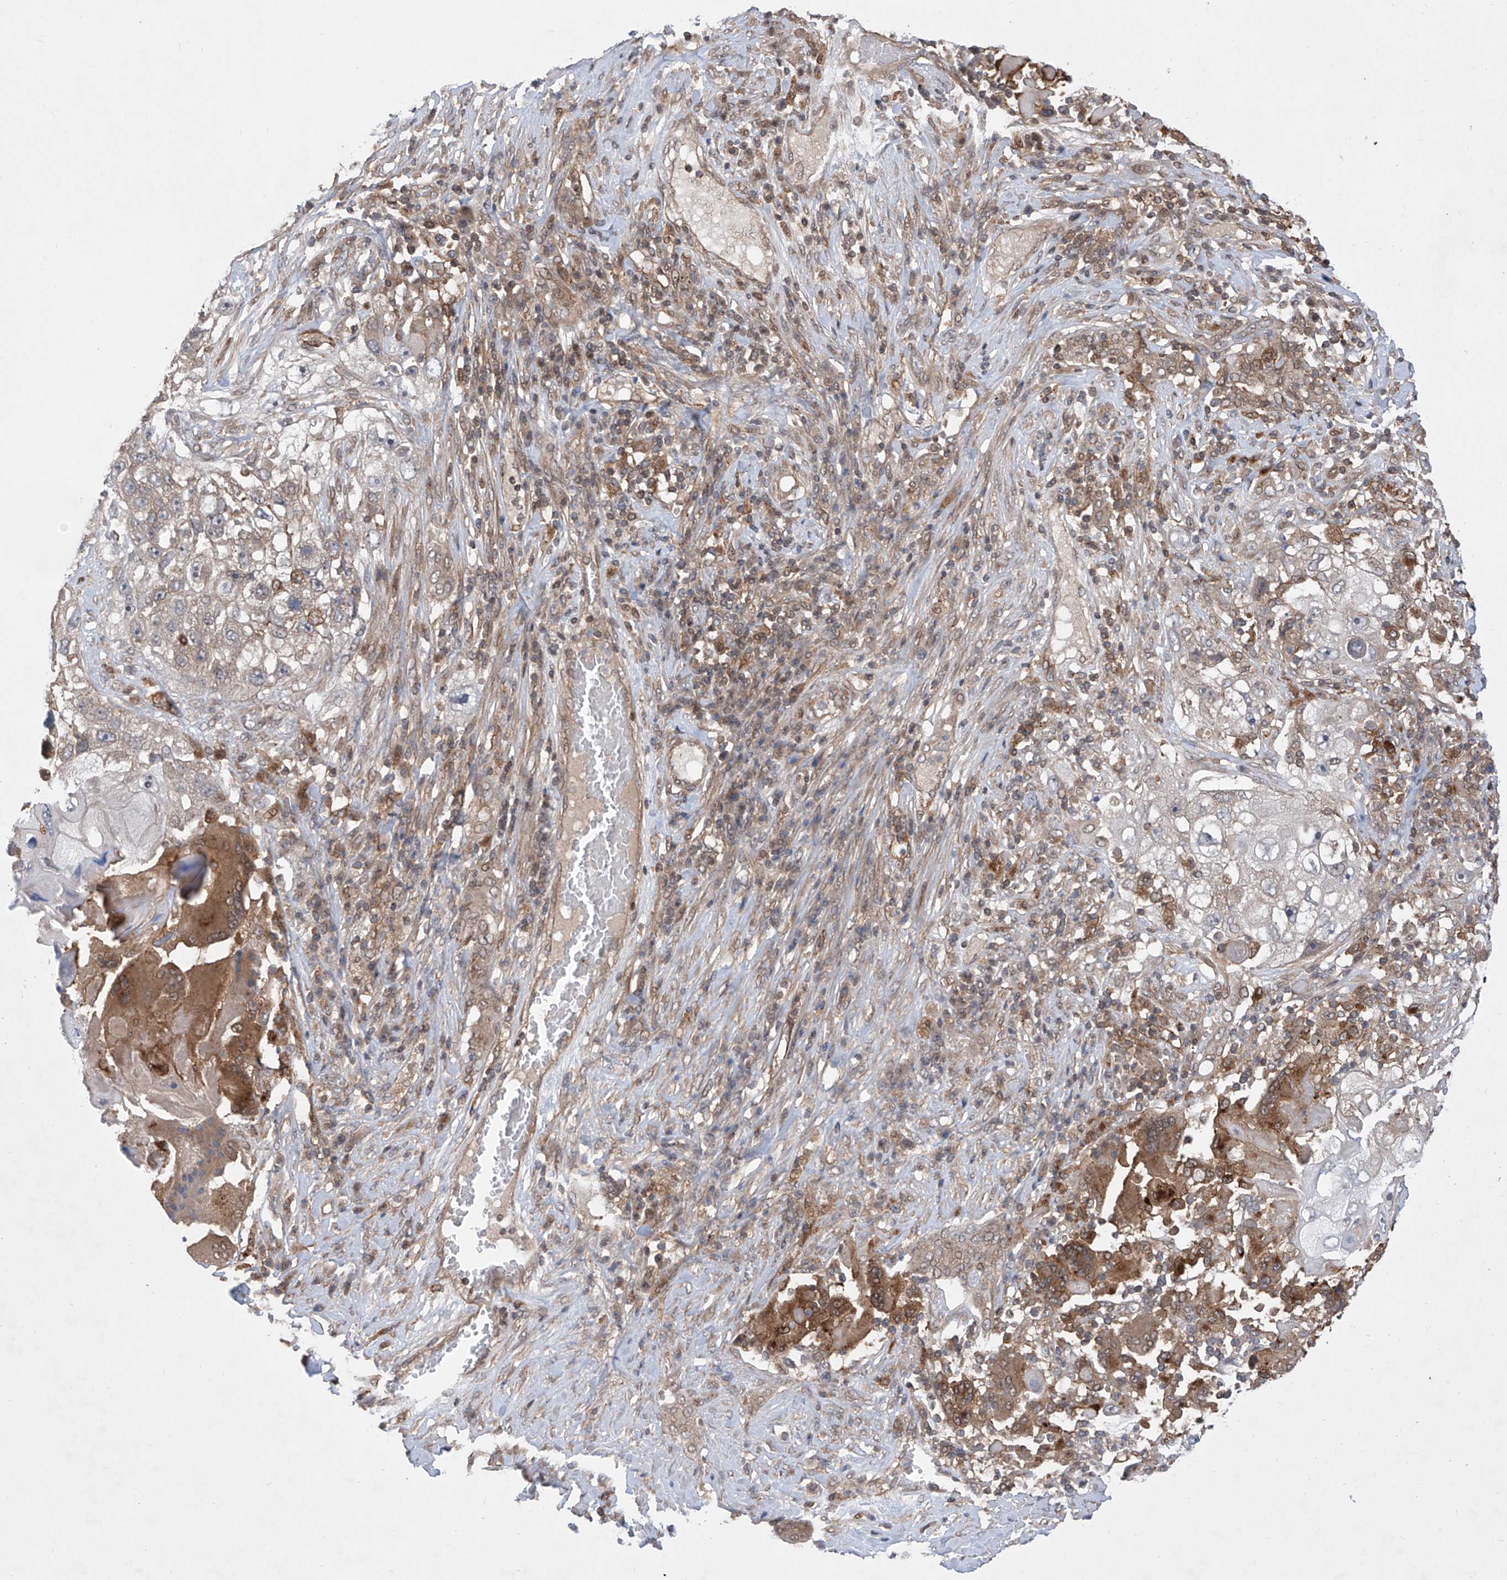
{"staining": {"intensity": "weak", "quantity": "<25%", "location": "cytoplasmic/membranous"}, "tissue": "lung cancer", "cell_type": "Tumor cells", "image_type": "cancer", "snomed": [{"axis": "morphology", "description": "Squamous cell carcinoma, NOS"}, {"axis": "topography", "description": "Lung"}], "caption": "Immunohistochemistry image of human lung squamous cell carcinoma stained for a protein (brown), which demonstrates no expression in tumor cells. (Stains: DAB (3,3'-diaminobenzidine) immunohistochemistry with hematoxylin counter stain, Microscopy: brightfield microscopy at high magnification).", "gene": "HOXC8", "patient": {"sex": "male", "age": 61}}